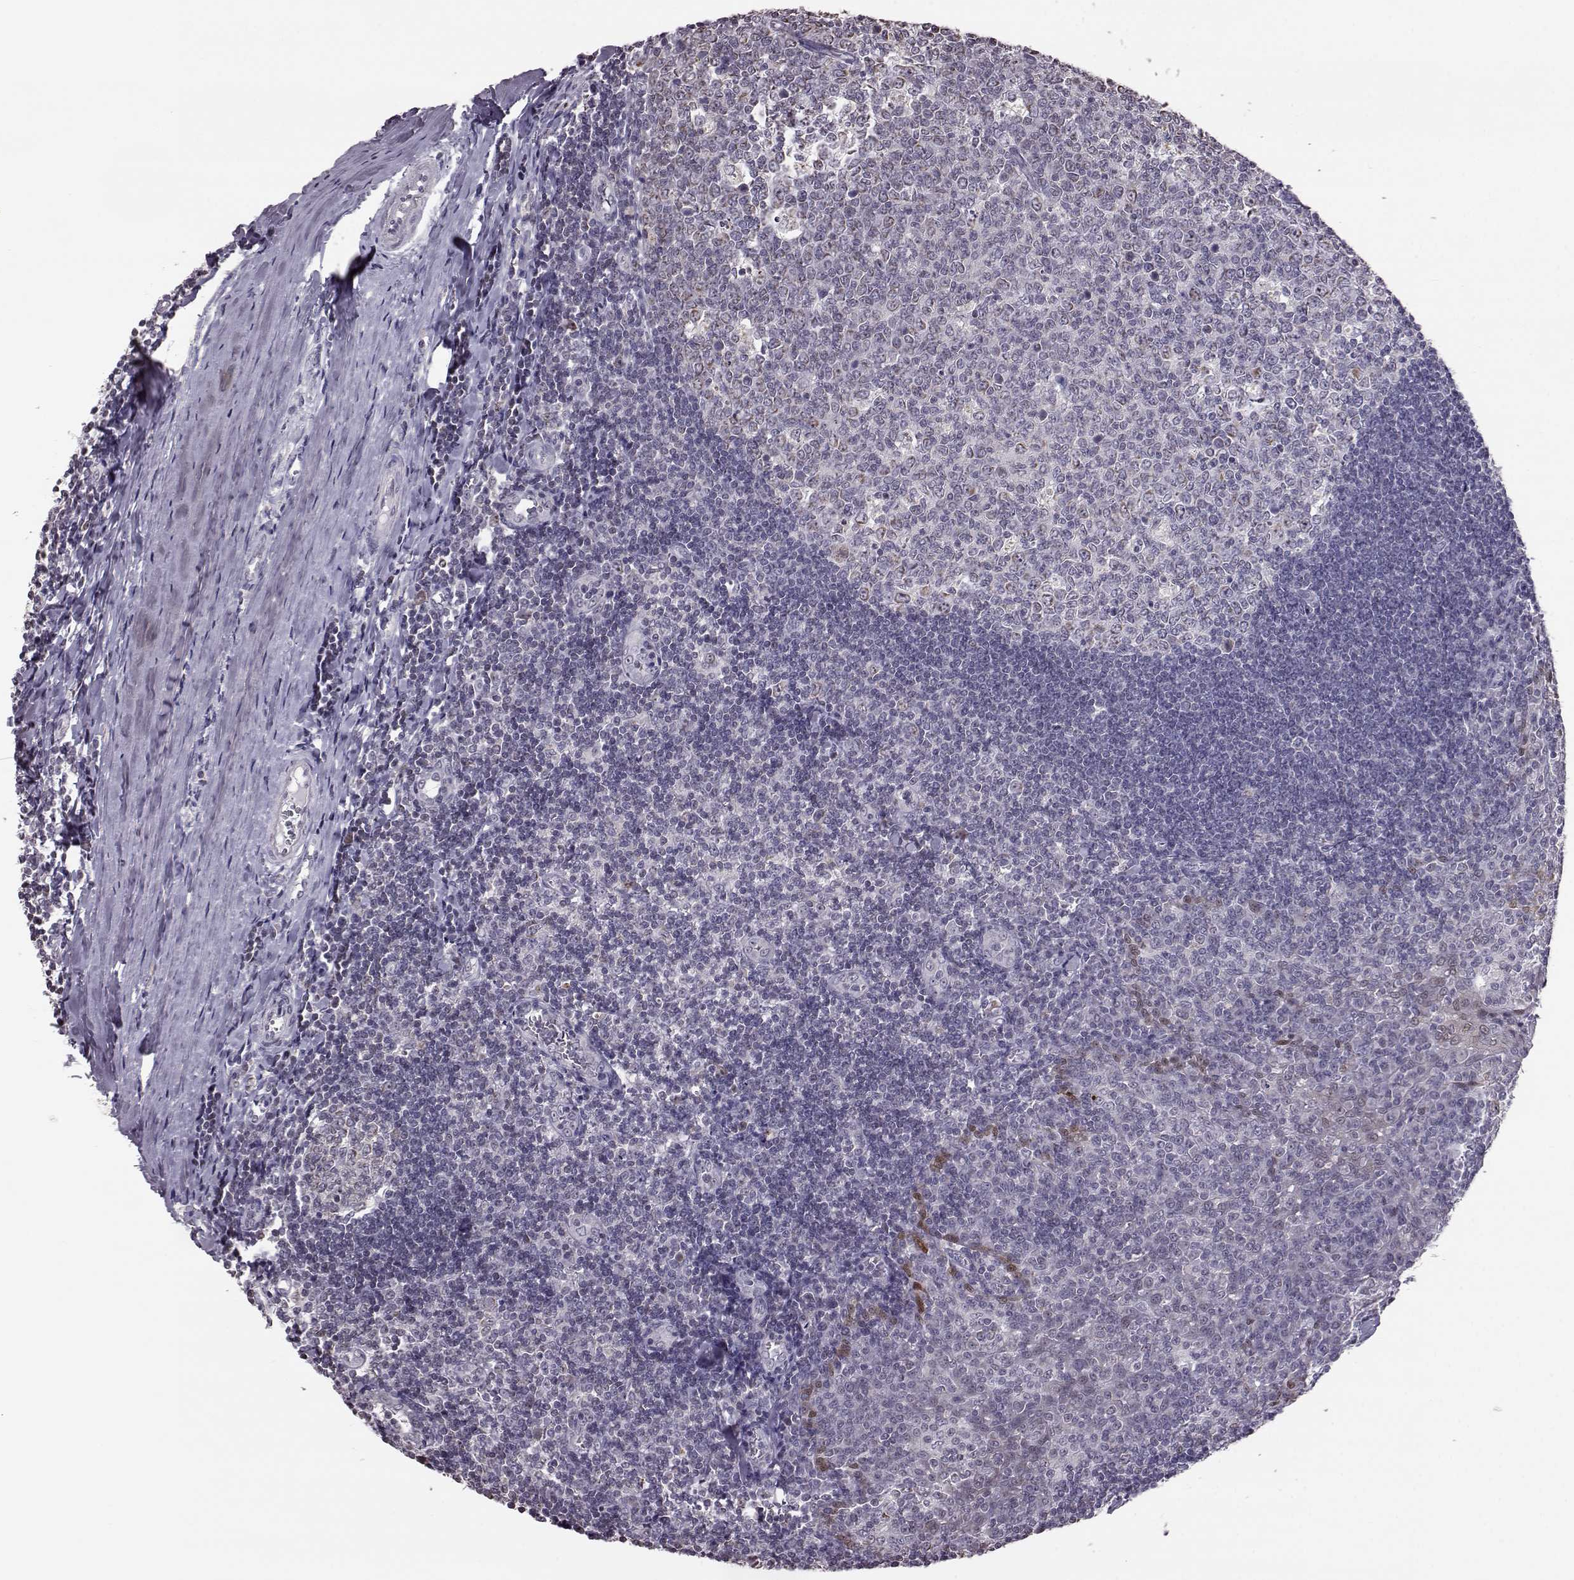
{"staining": {"intensity": "moderate", "quantity": "<25%", "location": "cytoplasmic/membranous"}, "tissue": "tonsil", "cell_type": "Germinal center cells", "image_type": "normal", "snomed": [{"axis": "morphology", "description": "Normal tissue, NOS"}, {"axis": "topography", "description": "Tonsil"}], "caption": "Immunohistochemistry (IHC) staining of benign tonsil, which reveals low levels of moderate cytoplasmic/membranous positivity in approximately <25% of germinal center cells indicating moderate cytoplasmic/membranous protein positivity. The staining was performed using DAB (3,3'-diaminobenzidine) (brown) for protein detection and nuclei were counterstained in hematoxylin (blue).", "gene": "ALDH3A1", "patient": {"sex": "female", "age": 12}}